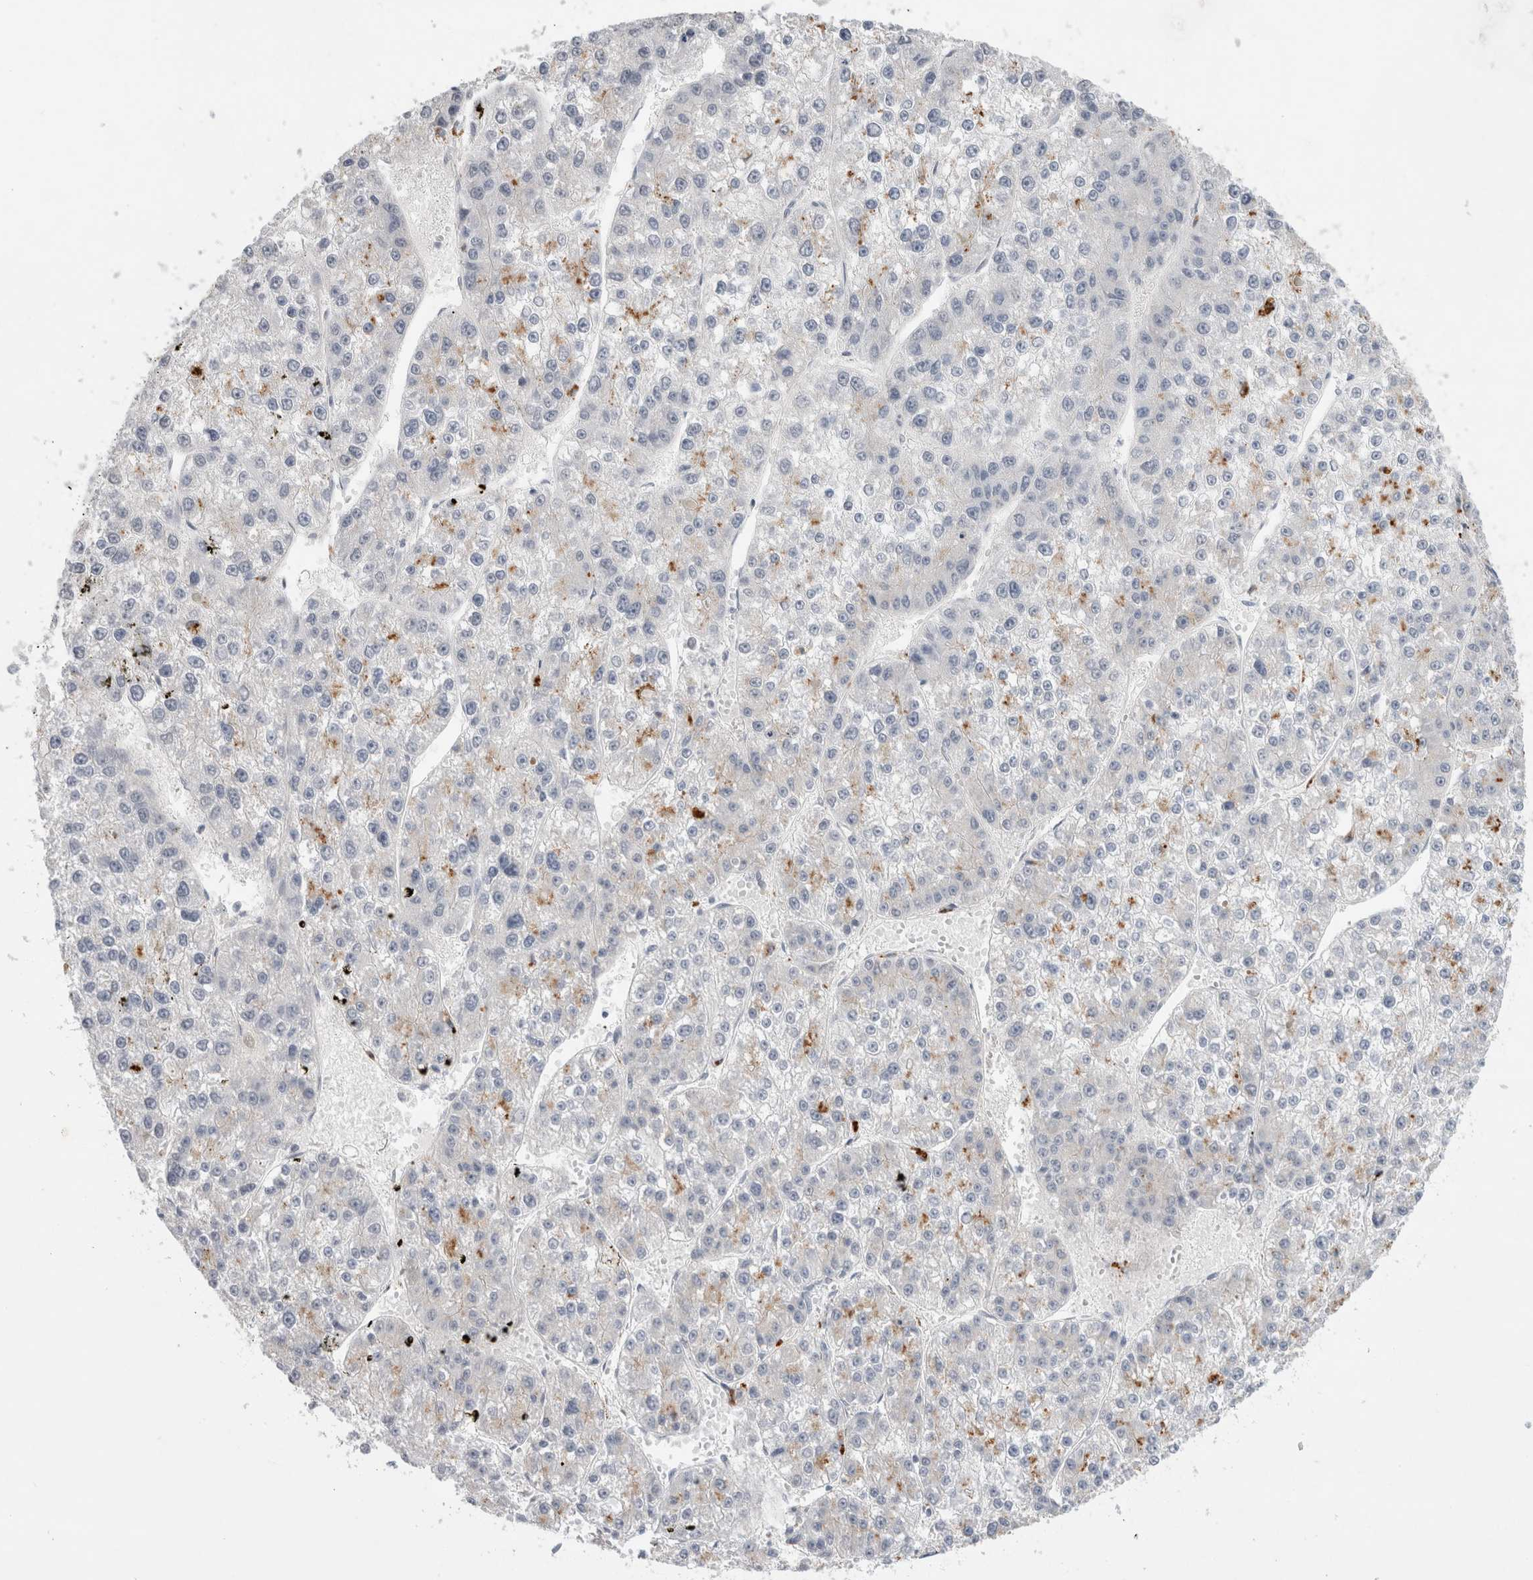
{"staining": {"intensity": "moderate", "quantity": "<25%", "location": "cytoplasmic/membranous"}, "tissue": "liver cancer", "cell_type": "Tumor cells", "image_type": "cancer", "snomed": [{"axis": "morphology", "description": "Carcinoma, Hepatocellular, NOS"}, {"axis": "topography", "description": "Liver"}], "caption": "Human liver hepatocellular carcinoma stained for a protein (brown) demonstrates moderate cytoplasmic/membranous positive expression in approximately <25% of tumor cells.", "gene": "GAA", "patient": {"sex": "female", "age": 73}}